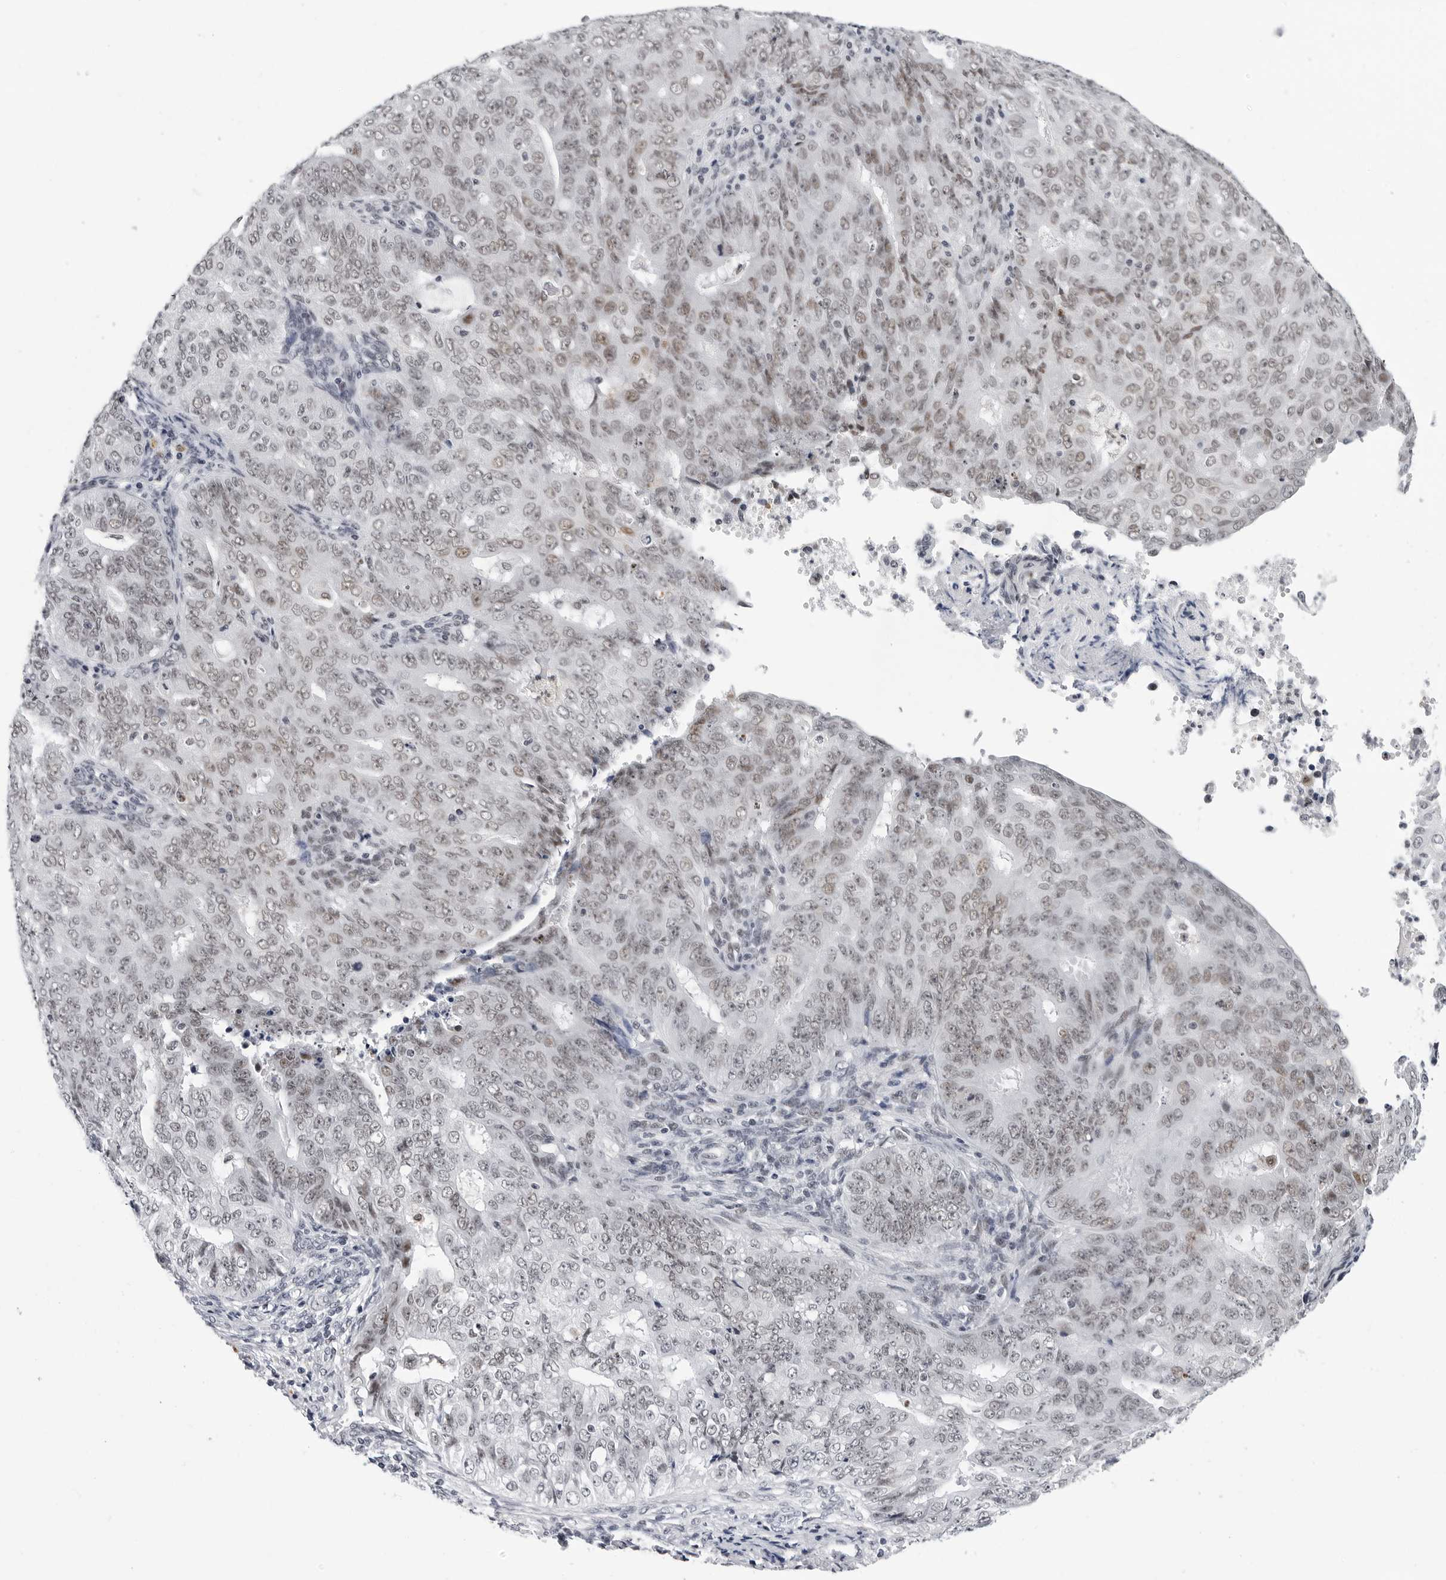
{"staining": {"intensity": "weak", "quantity": ">75%", "location": "nuclear"}, "tissue": "endometrial cancer", "cell_type": "Tumor cells", "image_type": "cancer", "snomed": [{"axis": "morphology", "description": "Adenocarcinoma, NOS"}, {"axis": "topography", "description": "Endometrium"}], "caption": "Tumor cells exhibit weak nuclear positivity in about >75% of cells in adenocarcinoma (endometrial).", "gene": "SF3B4", "patient": {"sex": "female", "age": 32}}